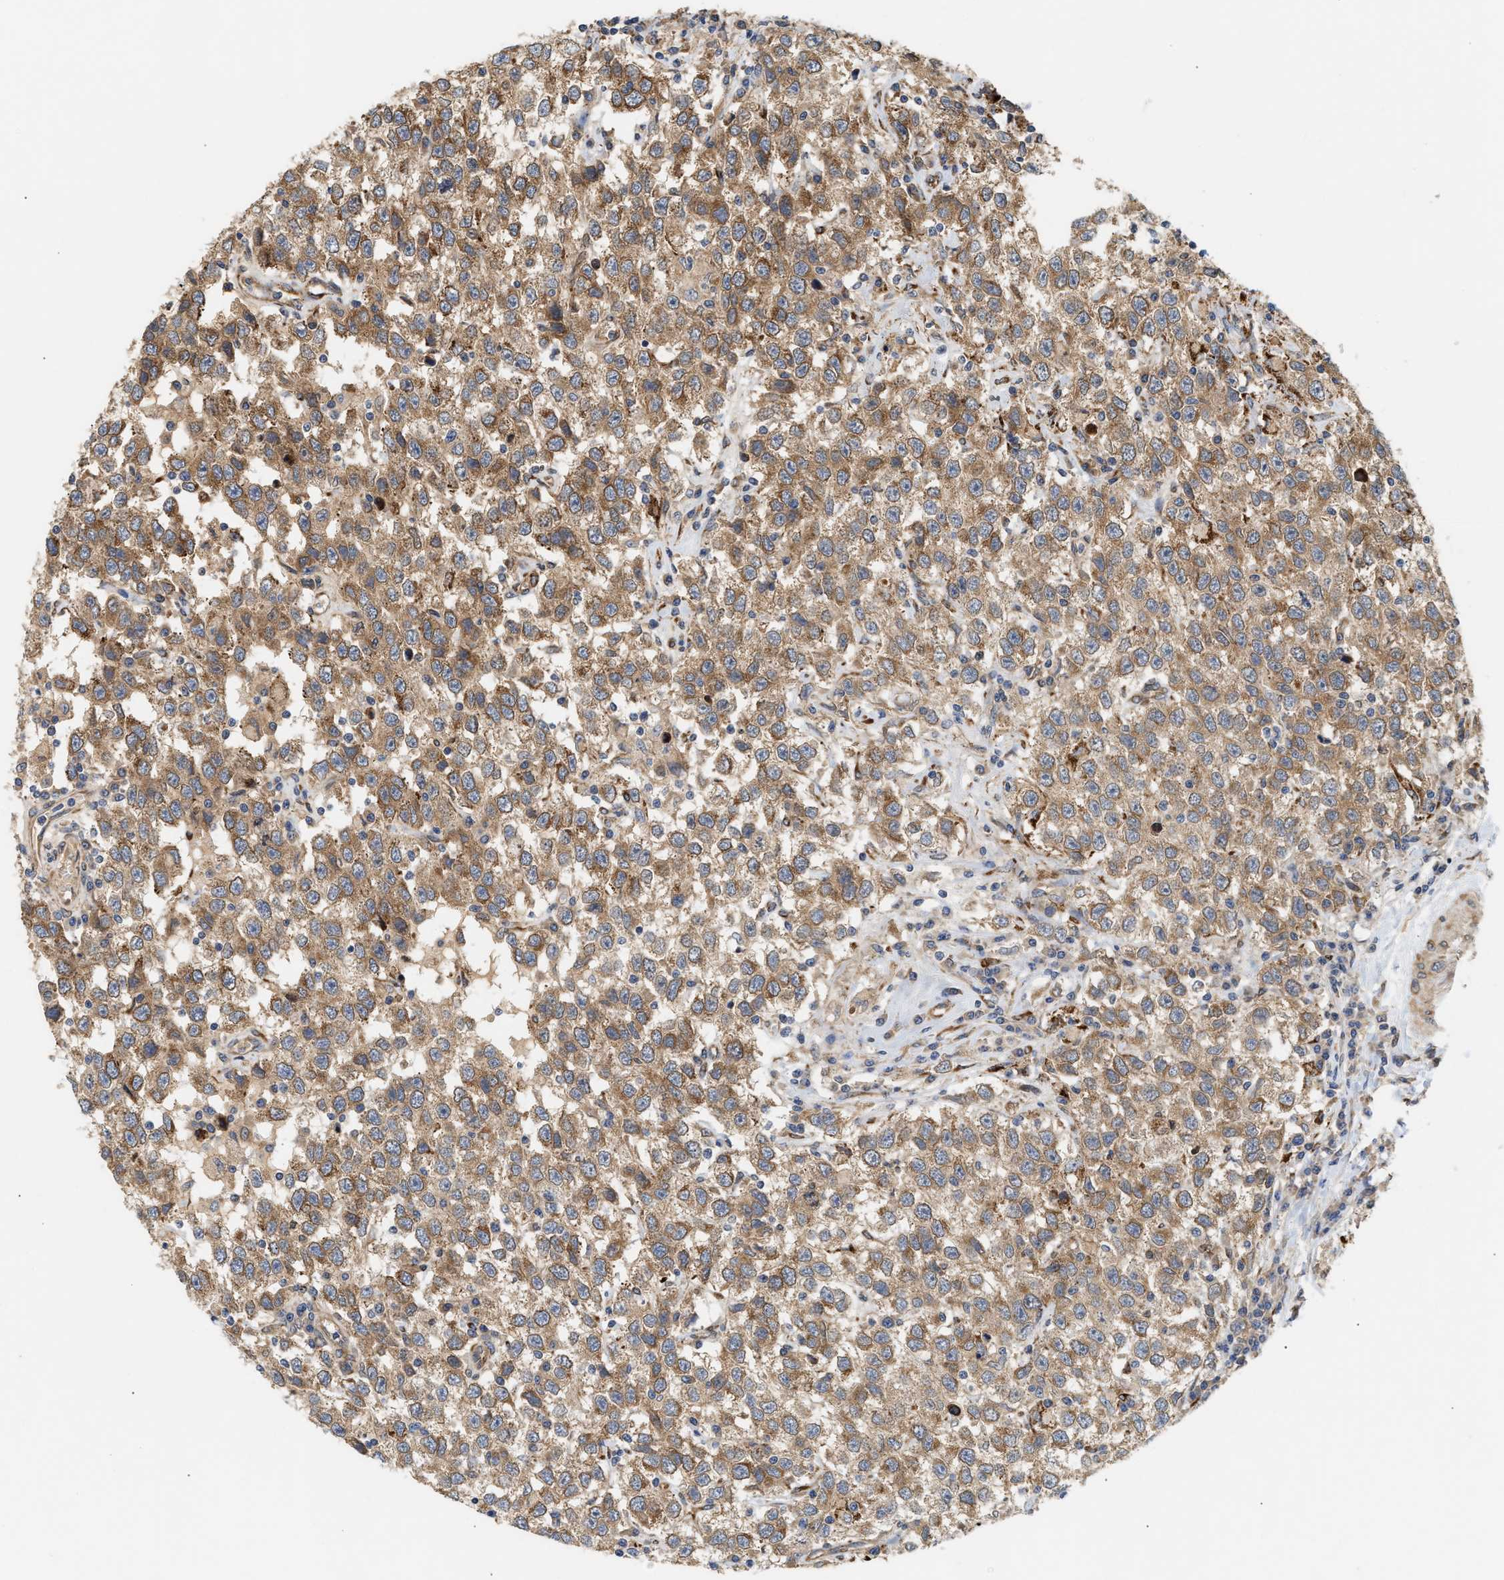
{"staining": {"intensity": "moderate", "quantity": ">75%", "location": "cytoplasmic/membranous"}, "tissue": "testis cancer", "cell_type": "Tumor cells", "image_type": "cancer", "snomed": [{"axis": "morphology", "description": "Seminoma, NOS"}, {"axis": "topography", "description": "Testis"}], "caption": "This is a micrograph of immunohistochemistry (IHC) staining of testis seminoma, which shows moderate positivity in the cytoplasmic/membranous of tumor cells.", "gene": "PLCD1", "patient": {"sex": "male", "age": 41}}